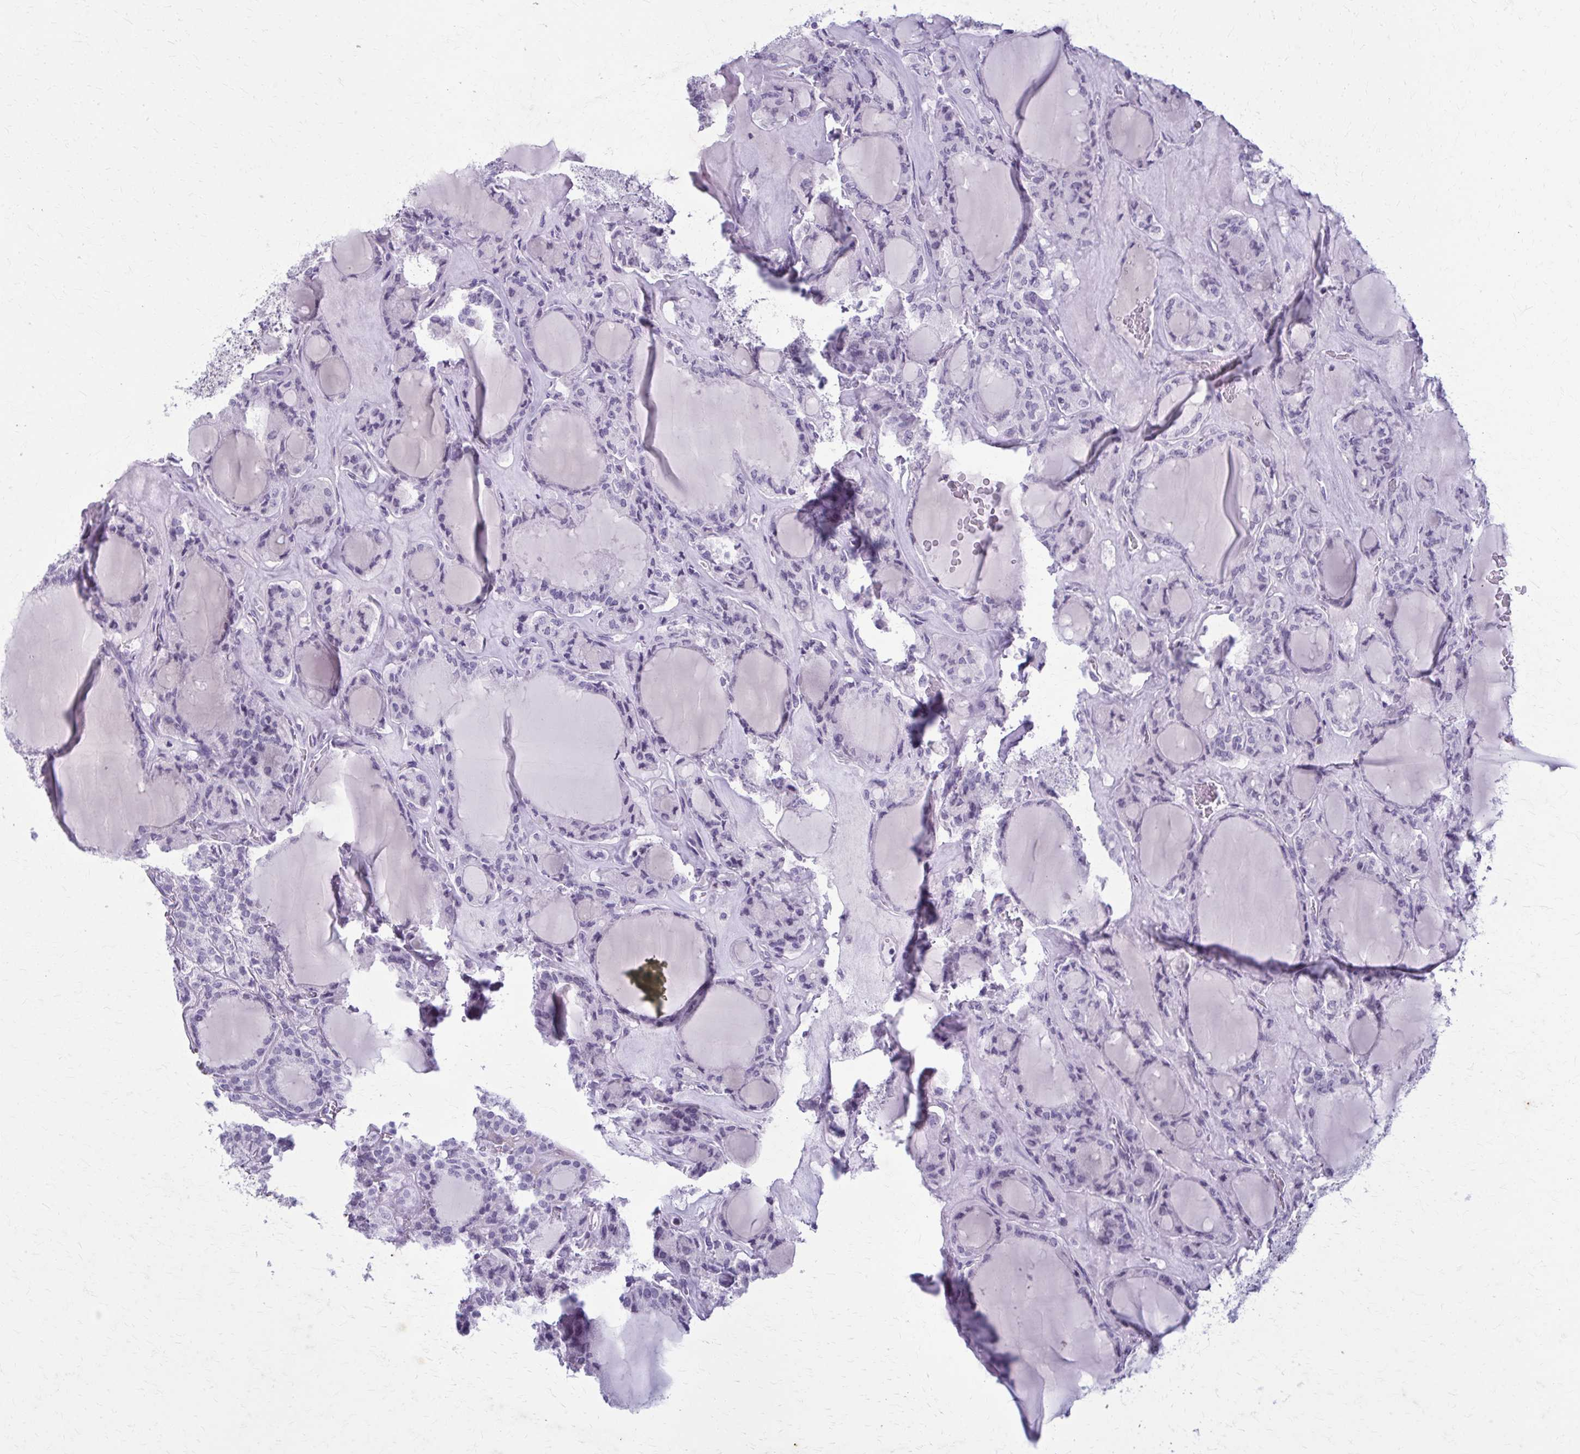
{"staining": {"intensity": "negative", "quantity": "none", "location": "none"}, "tissue": "thyroid cancer", "cell_type": "Tumor cells", "image_type": "cancer", "snomed": [{"axis": "morphology", "description": "Follicular adenoma carcinoma, NOS"}, {"axis": "topography", "description": "Thyroid gland"}], "caption": "Tumor cells are negative for brown protein staining in thyroid follicular adenoma carcinoma.", "gene": "CARD9", "patient": {"sex": "female", "age": 63}}